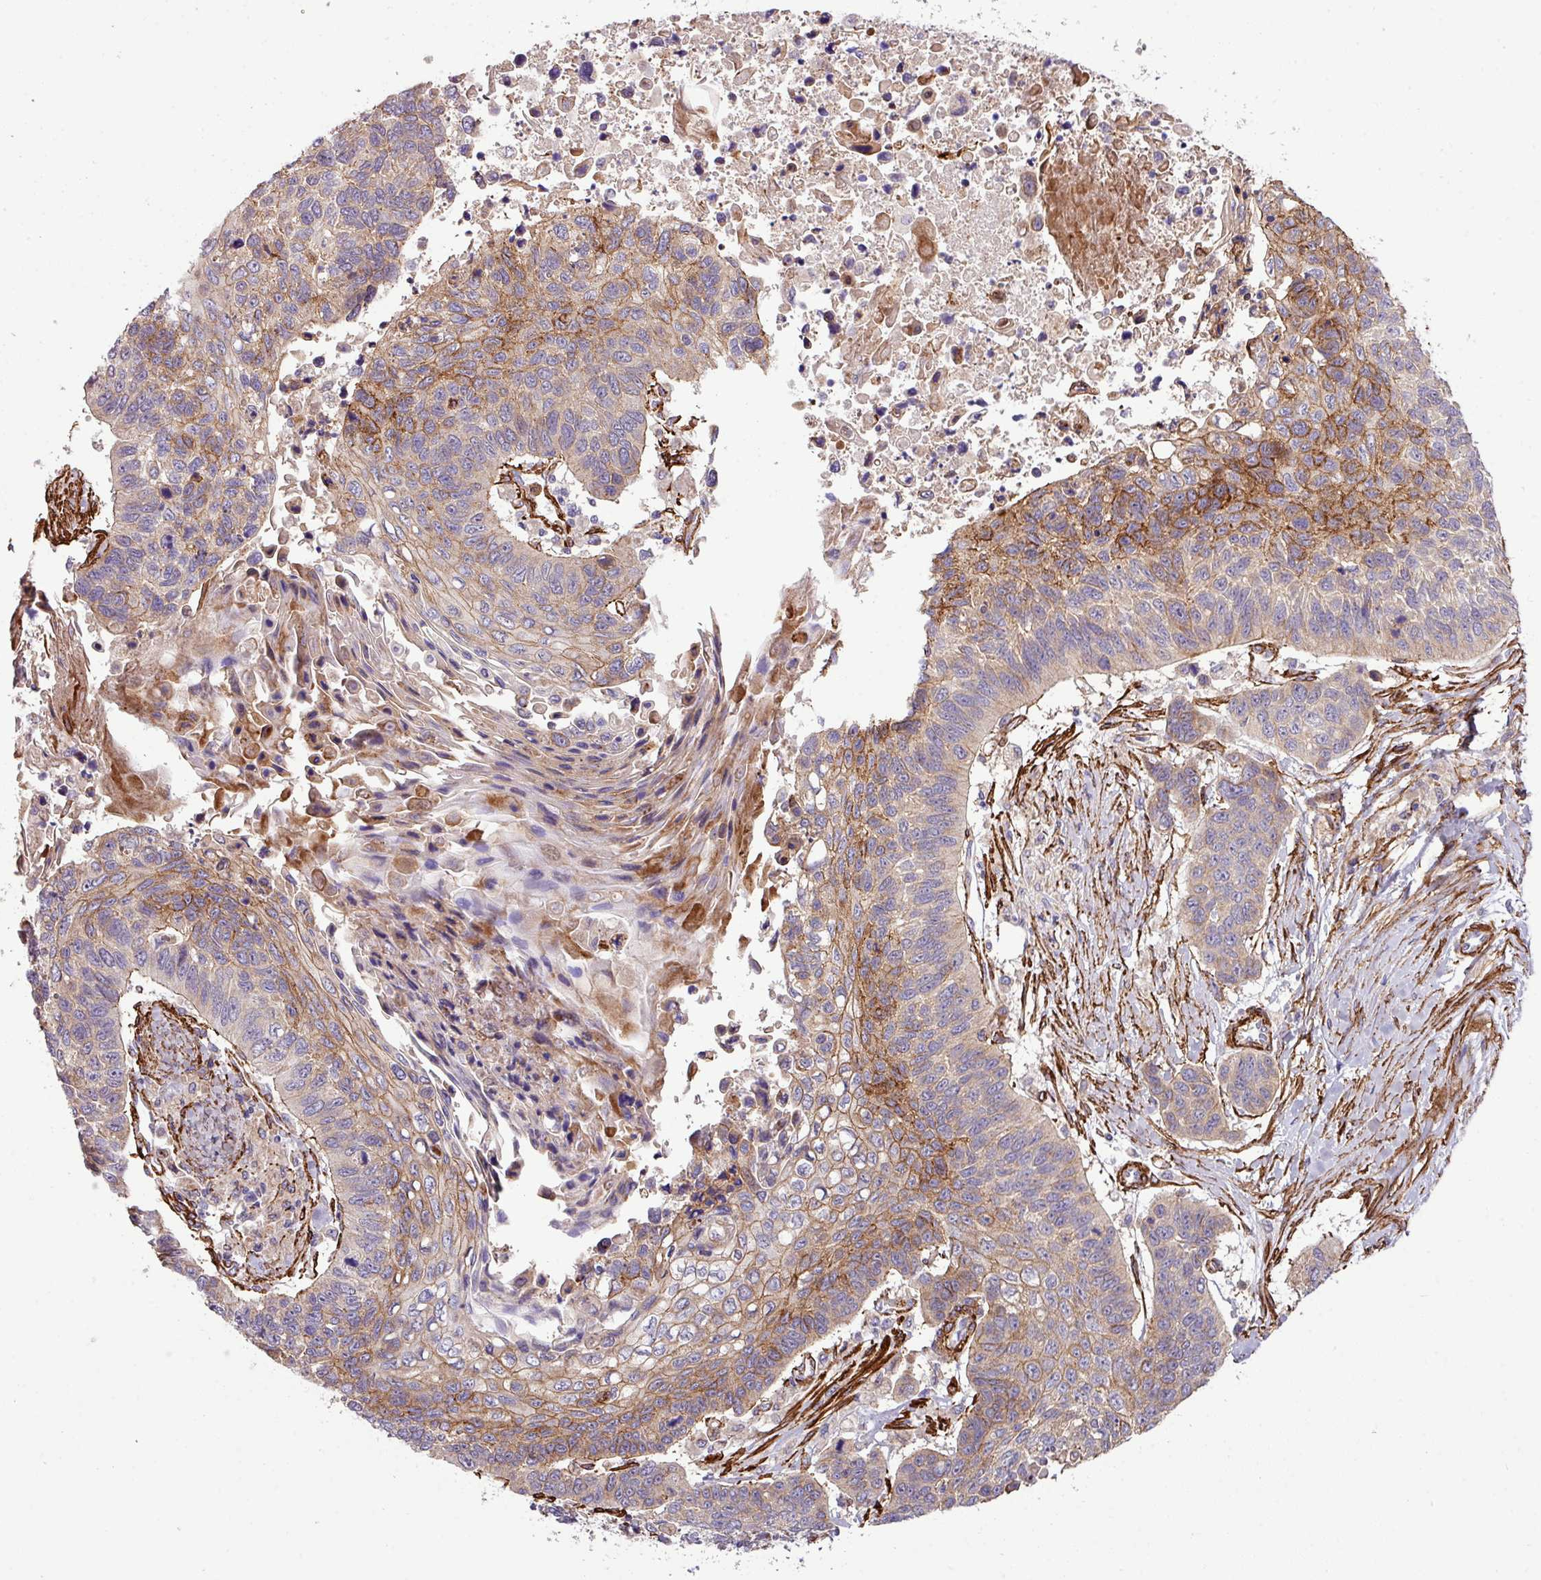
{"staining": {"intensity": "moderate", "quantity": "25%-75%", "location": "cytoplasmic/membranous"}, "tissue": "lung cancer", "cell_type": "Tumor cells", "image_type": "cancer", "snomed": [{"axis": "morphology", "description": "Squamous cell carcinoma, NOS"}, {"axis": "topography", "description": "Lung"}], "caption": "Human lung cancer (squamous cell carcinoma) stained with a brown dye exhibits moderate cytoplasmic/membranous positive positivity in about 25%-75% of tumor cells.", "gene": "FAM47E", "patient": {"sex": "male", "age": 62}}